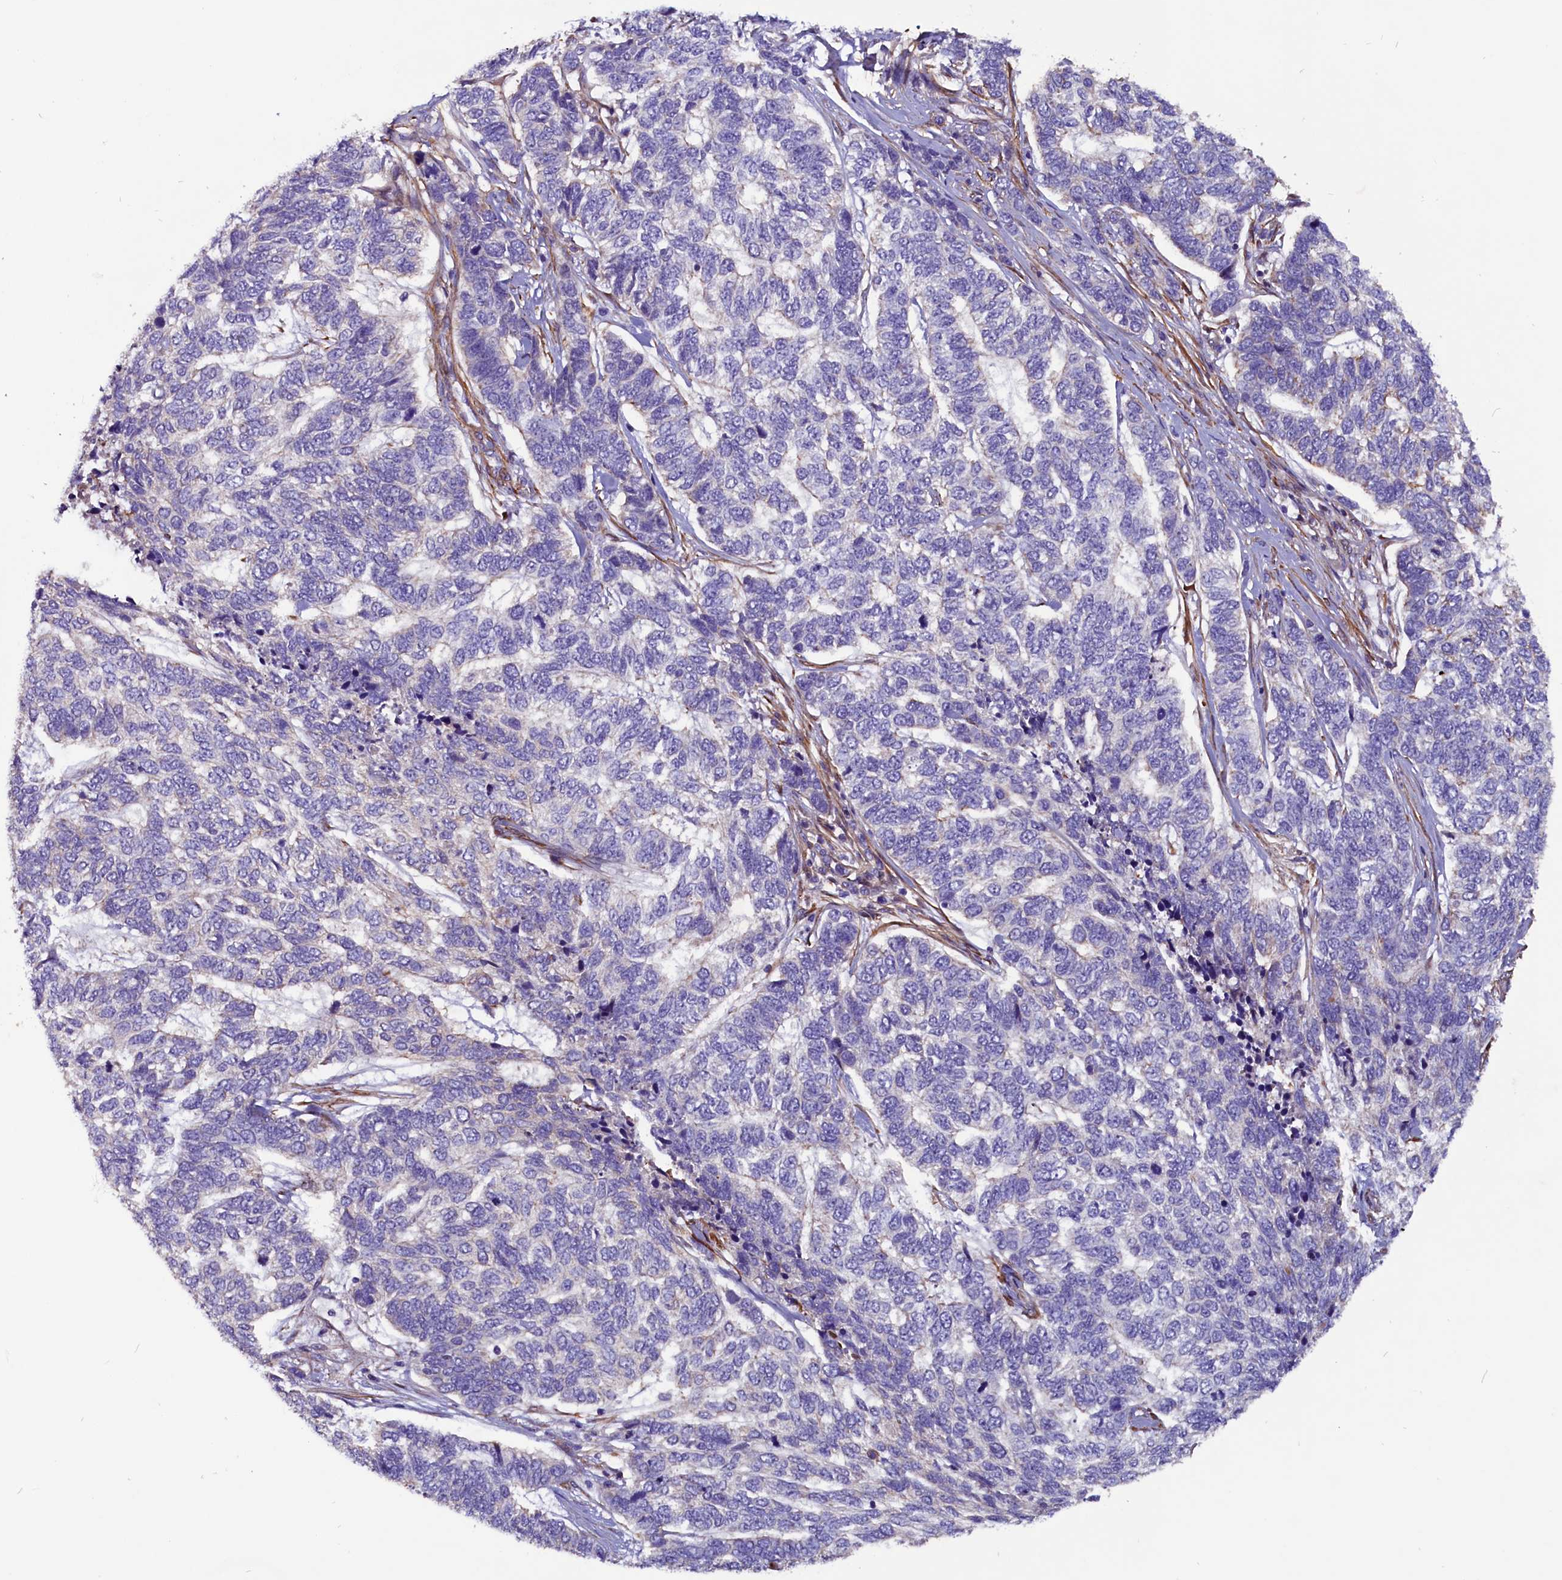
{"staining": {"intensity": "negative", "quantity": "none", "location": "none"}, "tissue": "skin cancer", "cell_type": "Tumor cells", "image_type": "cancer", "snomed": [{"axis": "morphology", "description": "Basal cell carcinoma"}, {"axis": "topography", "description": "Skin"}], "caption": "Immunohistochemistry of human basal cell carcinoma (skin) reveals no expression in tumor cells.", "gene": "ZNF749", "patient": {"sex": "female", "age": 65}}